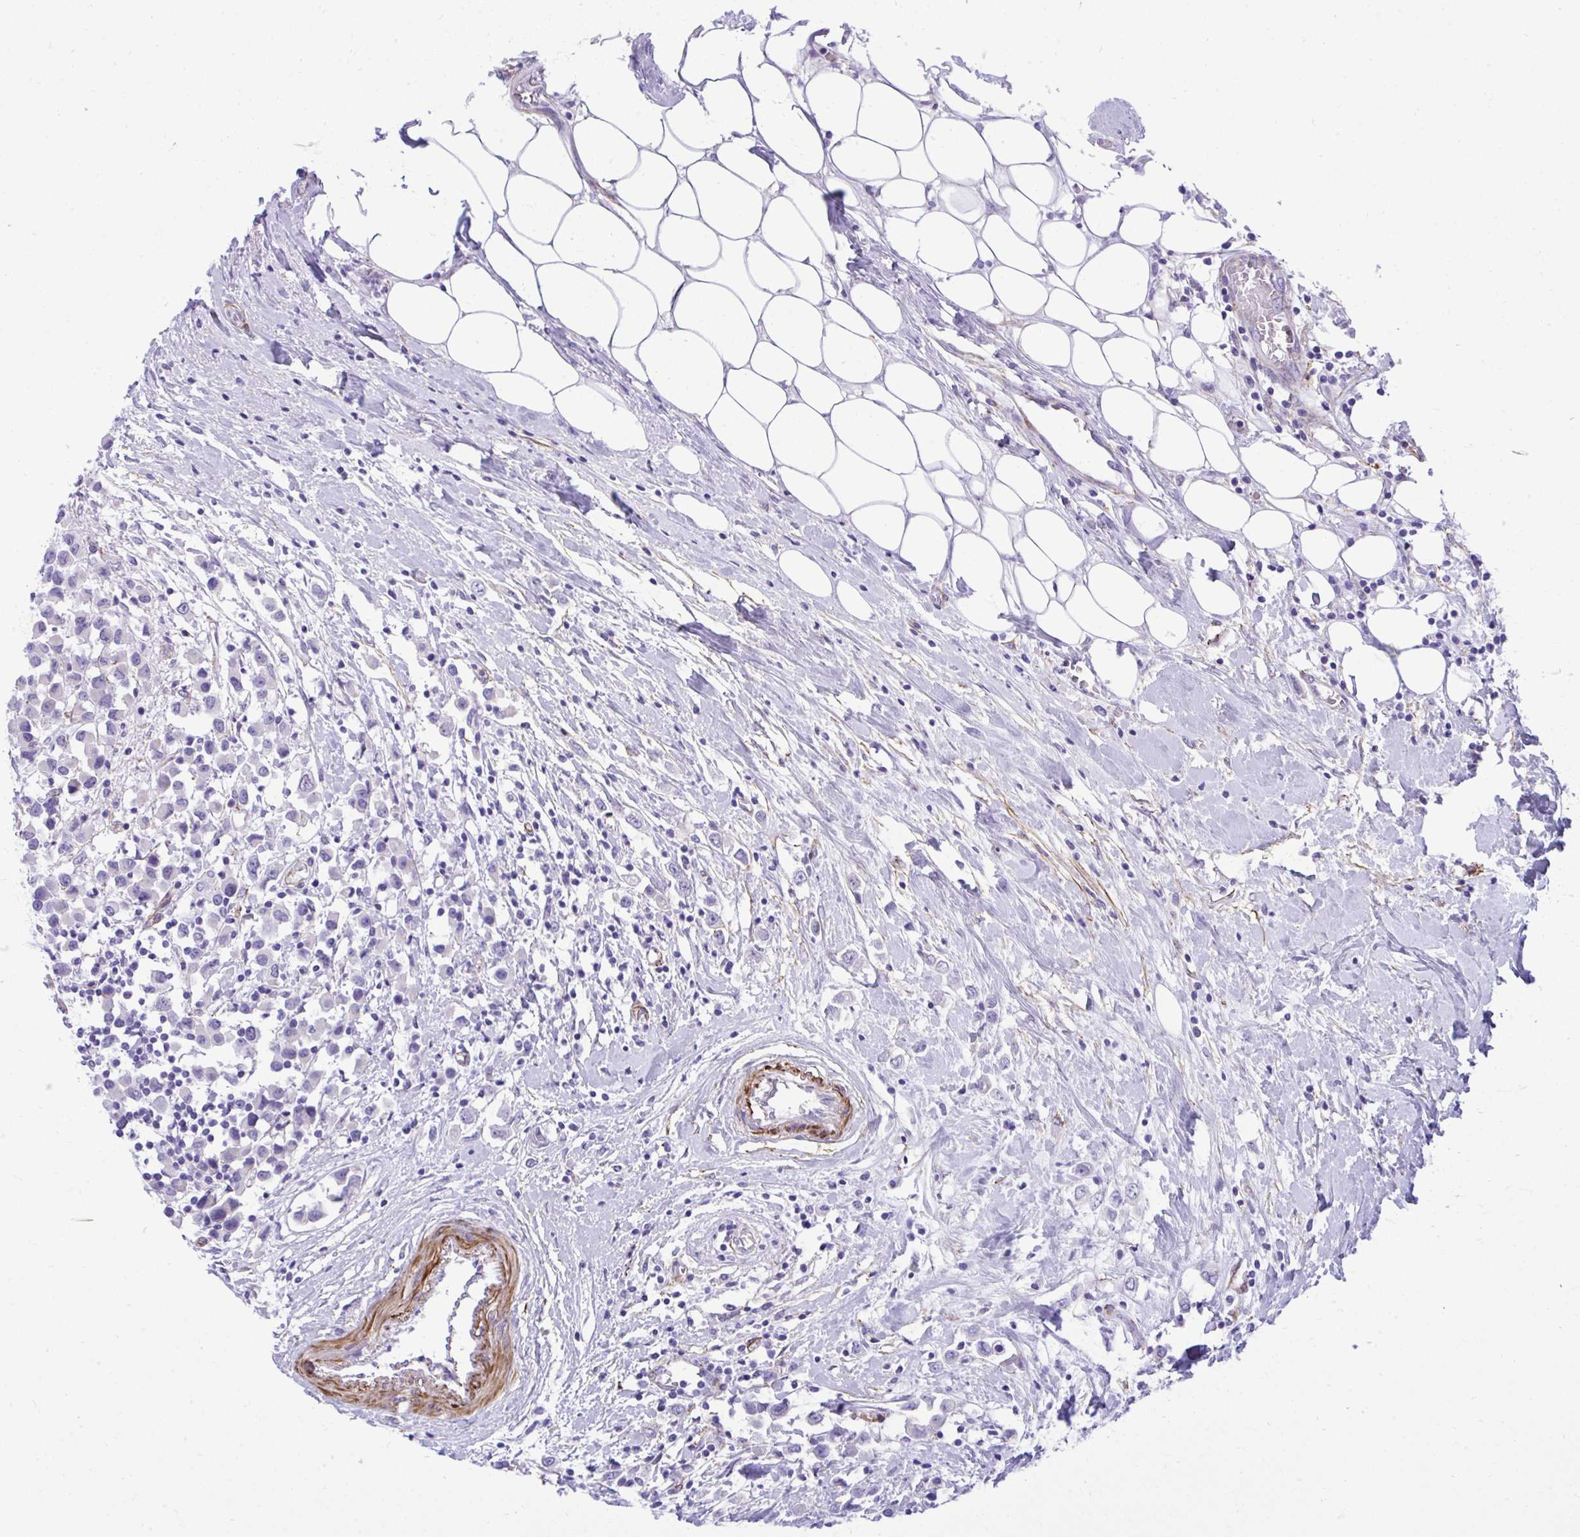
{"staining": {"intensity": "negative", "quantity": "none", "location": "none"}, "tissue": "breast cancer", "cell_type": "Tumor cells", "image_type": "cancer", "snomed": [{"axis": "morphology", "description": "Duct carcinoma"}, {"axis": "topography", "description": "Breast"}], "caption": "Immunohistochemistry micrograph of human breast cancer (intraductal carcinoma) stained for a protein (brown), which demonstrates no staining in tumor cells.", "gene": "PITPNM3", "patient": {"sex": "female", "age": 61}}